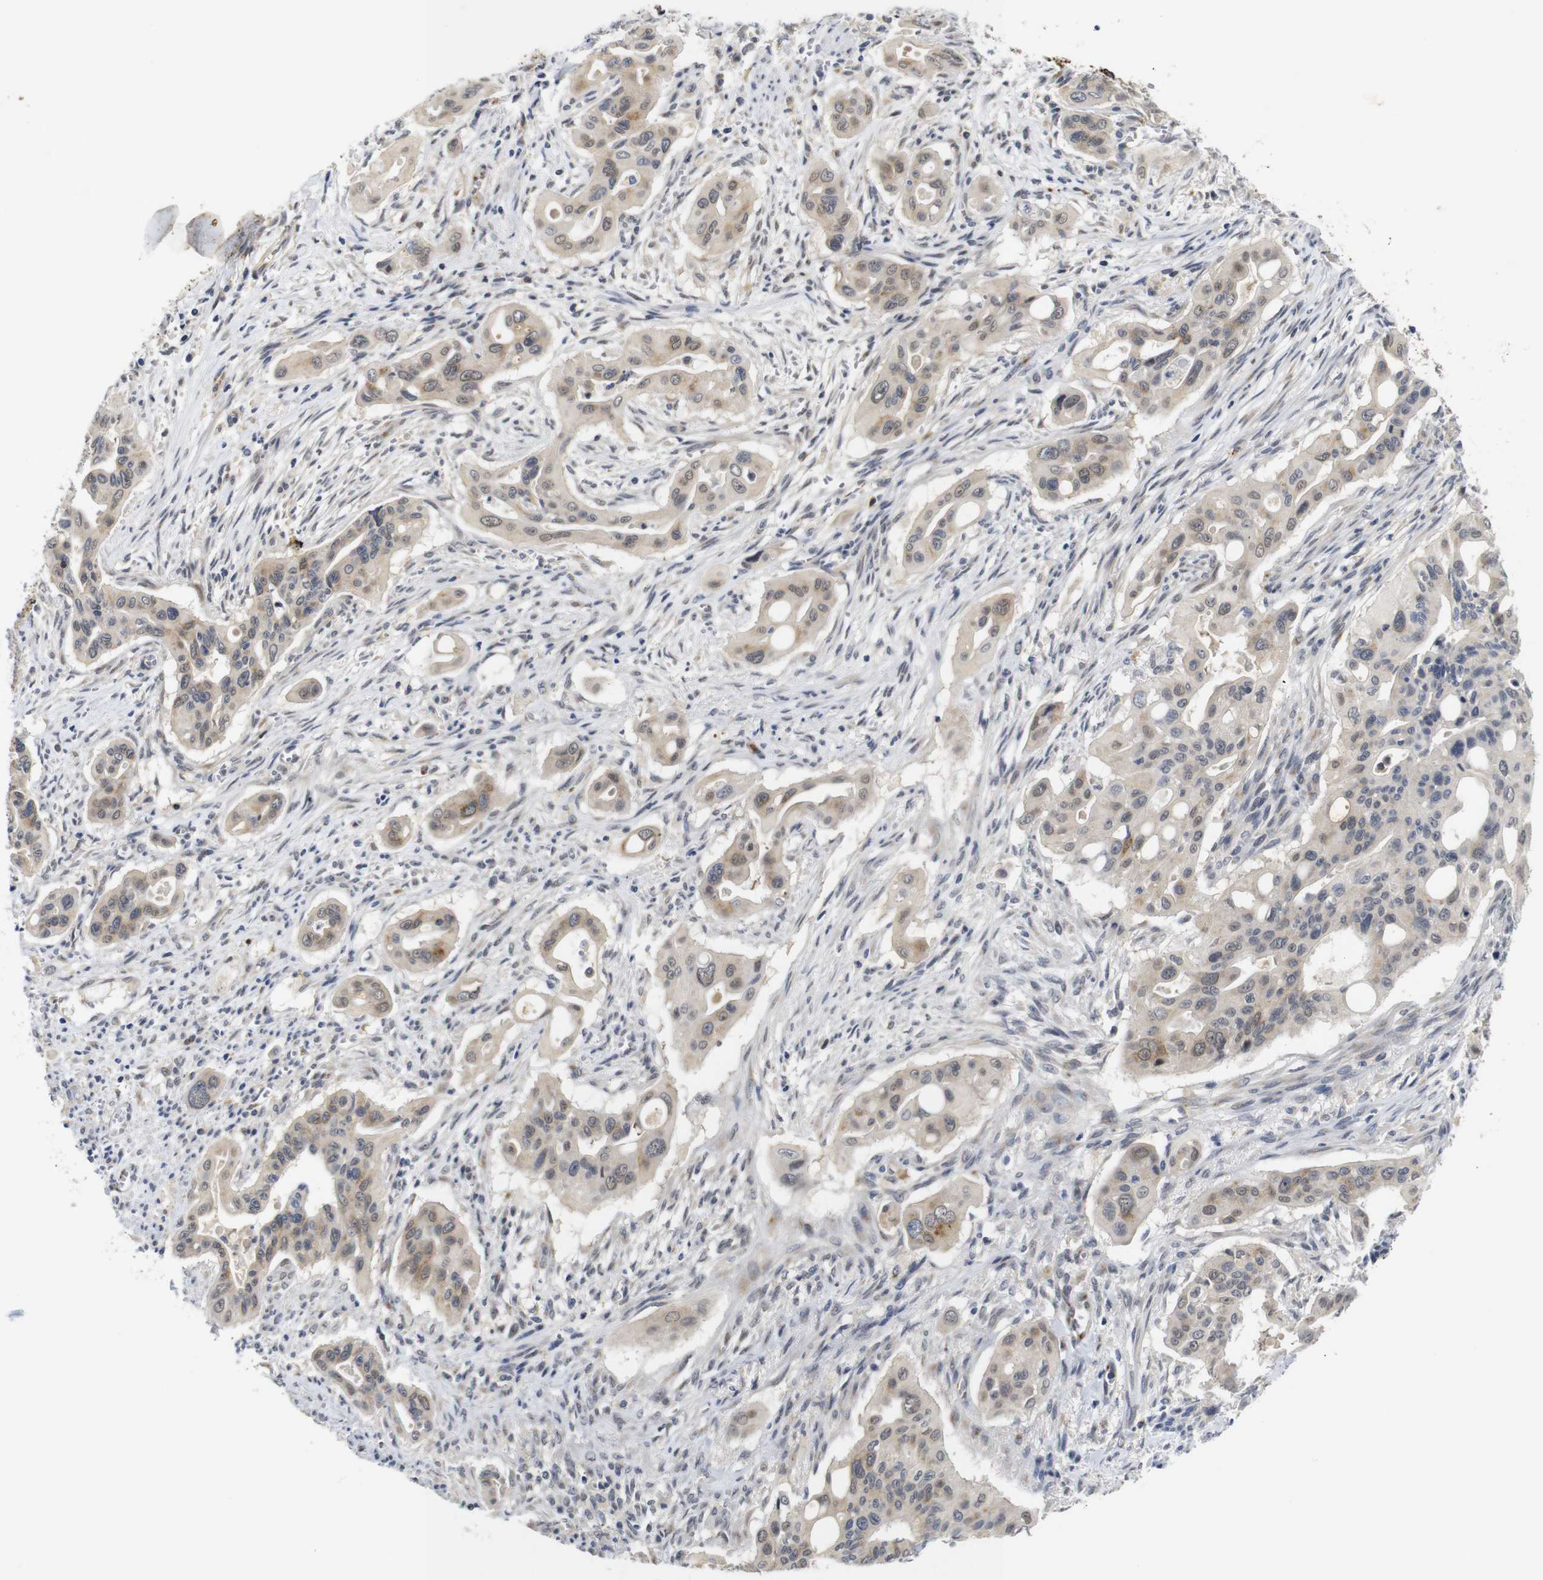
{"staining": {"intensity": "weak", "quantity": ">75%", "location": "cytoplasmic/membranous"}, "tissue": "pancreatic cancer", "cell_type": "Tumor cells", "image_type": "cancer", "snomed": [{"axis": "morphology", "description": "Adenocarcinoma, NOS"}, {"axis": "topography", "description": "Pancreas"}], "caption": "Adenocarcinoma (pancreatic) stained for a protein (brown) exhibits weak cytoplasmic/membranous positive positivity in approximately >75% of tumor cells.", "gene": "FURIN", "patient": {"sex": "male", "age": 77}}